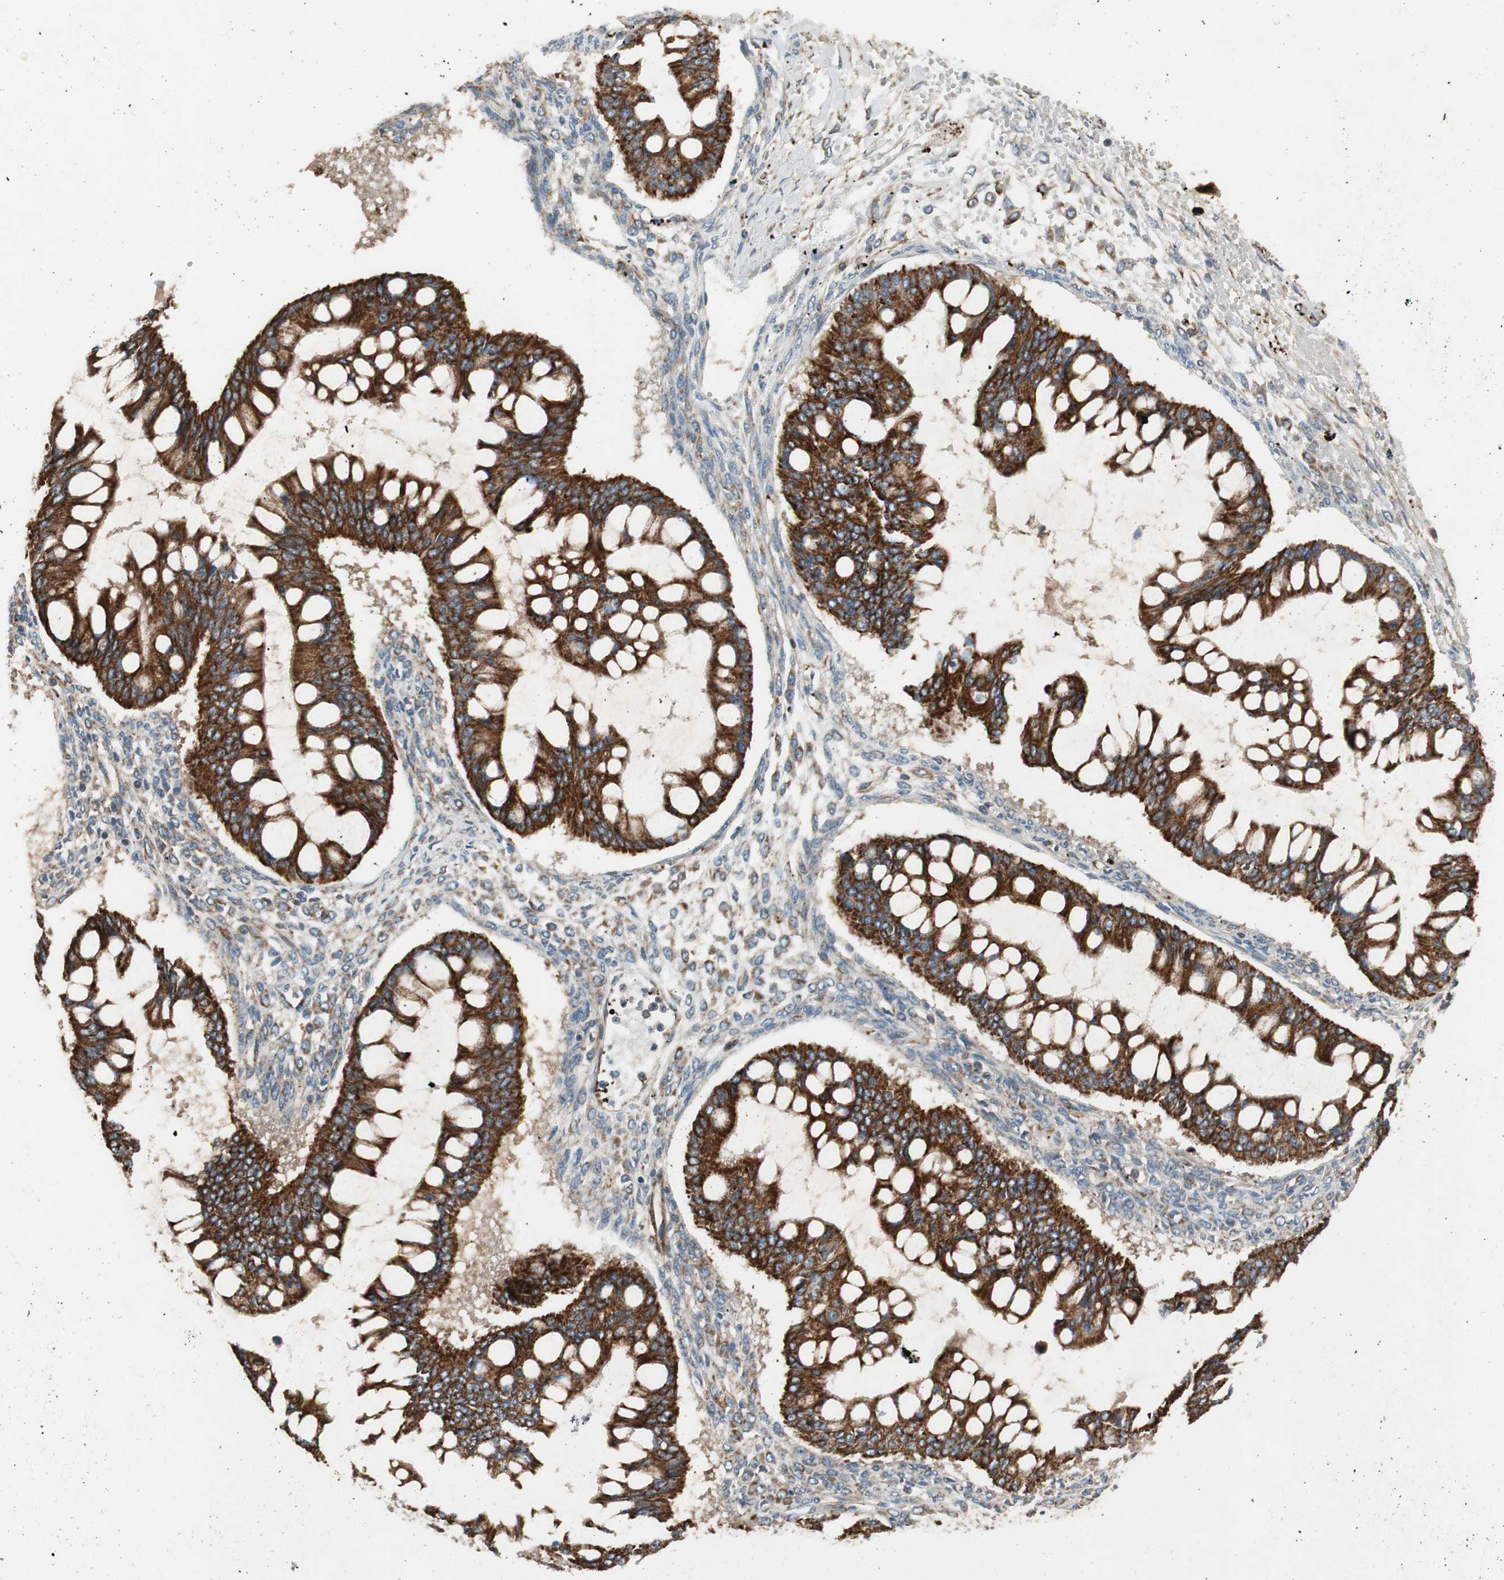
{"staining": {"intensity": "strong", "quantity": ">75%", "location": "cytoplasmic/membranous"}, "tissue": "ovarian cancer", "cell_type": "Tumor cells", "image_type": "cancer", "snomed": [{"axis": "morphology", "description": "Cystadenocarcinoma, mucinous, NOS"}, {"axis": "topography", "description": "Ovary"}], "caption": "The immunohistochemical stain highlights strong cytoplasmic/membranous expression in tumor cells of ovarian cancer (mucinous cystadenocarcinoma) tissue.", "gene": "AKAP1", "patient": {"sex": "female", "age": 73}}